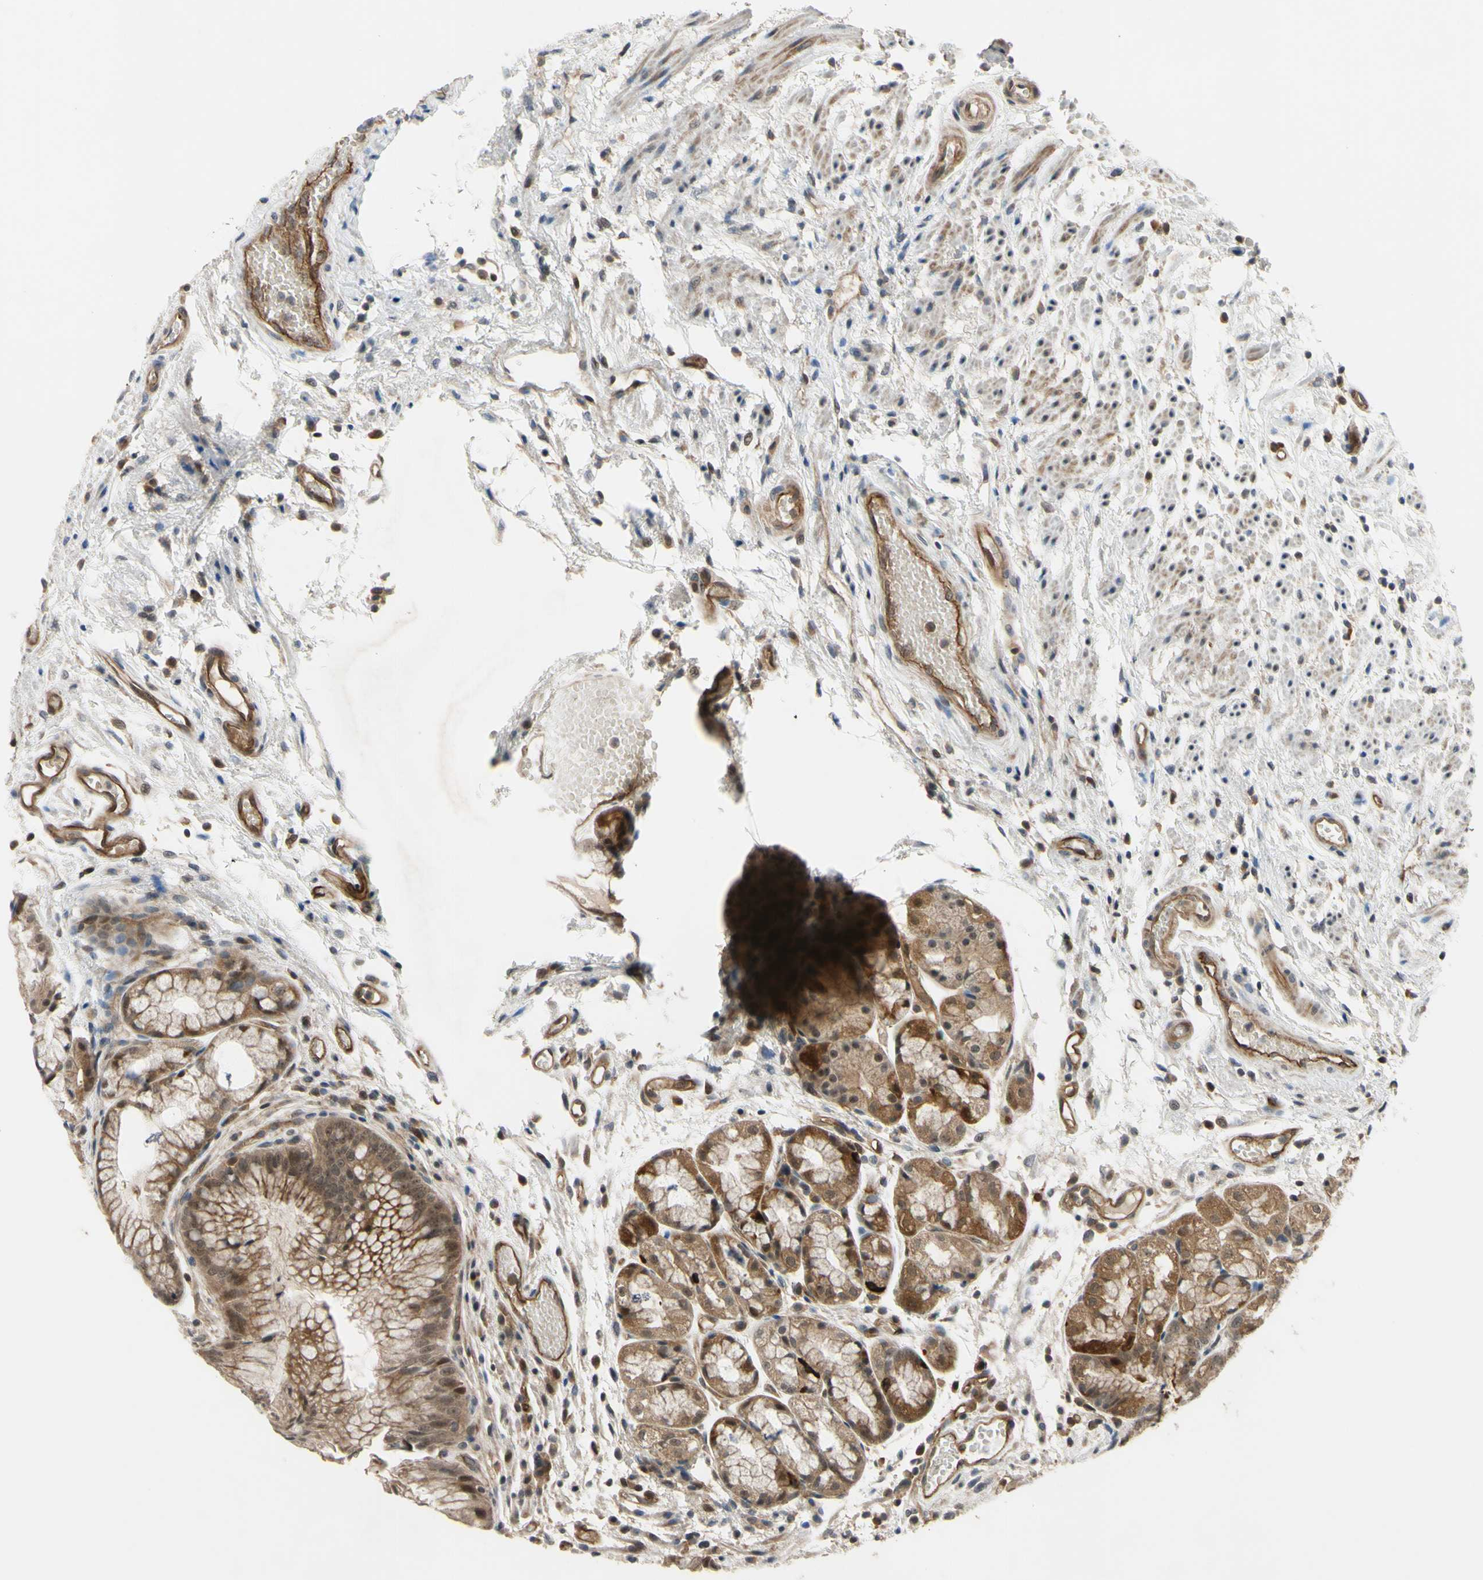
{"staining": {"intensity": "moderate", "quantity": ">75%", "location": "cytoplasmic/membranous,nuclear"}, "tissue": "stomach", "cell_type": "Glandular cells", "image_type": "normal", "snomed": [{"axis": "morphology", "description": "Normal tissue, NOS"}, {"axis": "topography", "description": "Stomach, upper"}], "caption": "Immunohistochemical staining of unremarkable stomach shows medium levels of moderate cytoplasmic/membranous,nuclear positivity in about >75% of glandular cells. (brown staining indicates protein expression, while blue staining denotes nuclei).", "gene": "COMMD9", "patient": {"sex": "male", "age": 72}}